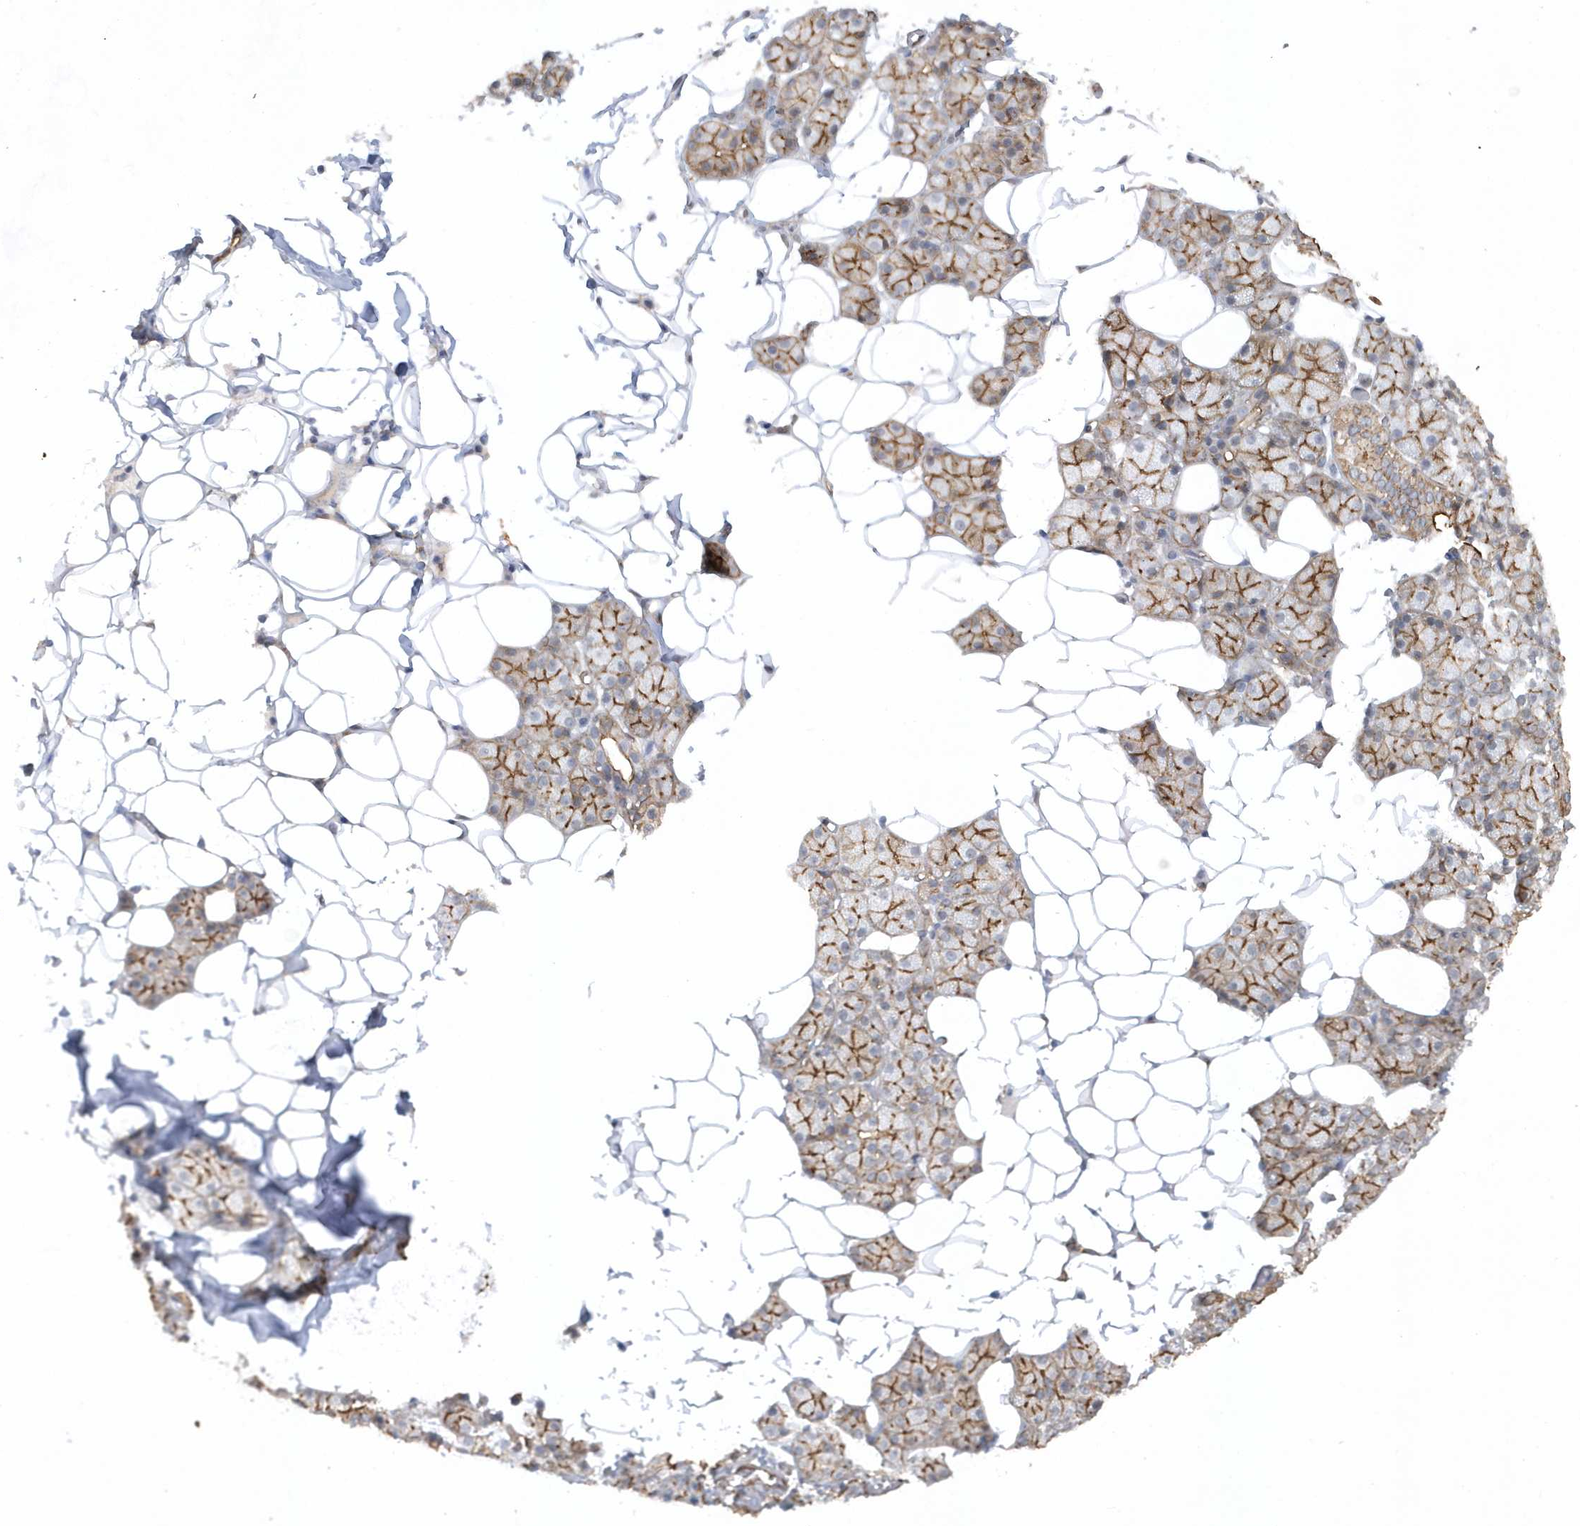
{"staining": {"intensity": "moderate", "quantity": "25%-75%", "location": "cytoplasmic/membranous"}, "tissue": "salivary gland", "cell_type": "Glandular cells", "image_type": "normal", "snomed": [{"axis": "morphology", "description": "Normal tissue, NOS"}, {"axis": "topography", "description": "Salivary gland"}], "caption": "Salivary gland stained with IHC reveals moderate cytoplasmic/membranous expression in about 25%-75% of glandular cells.", "gene": "RAI14", "patient": {"sex": "female", "age": 33}}